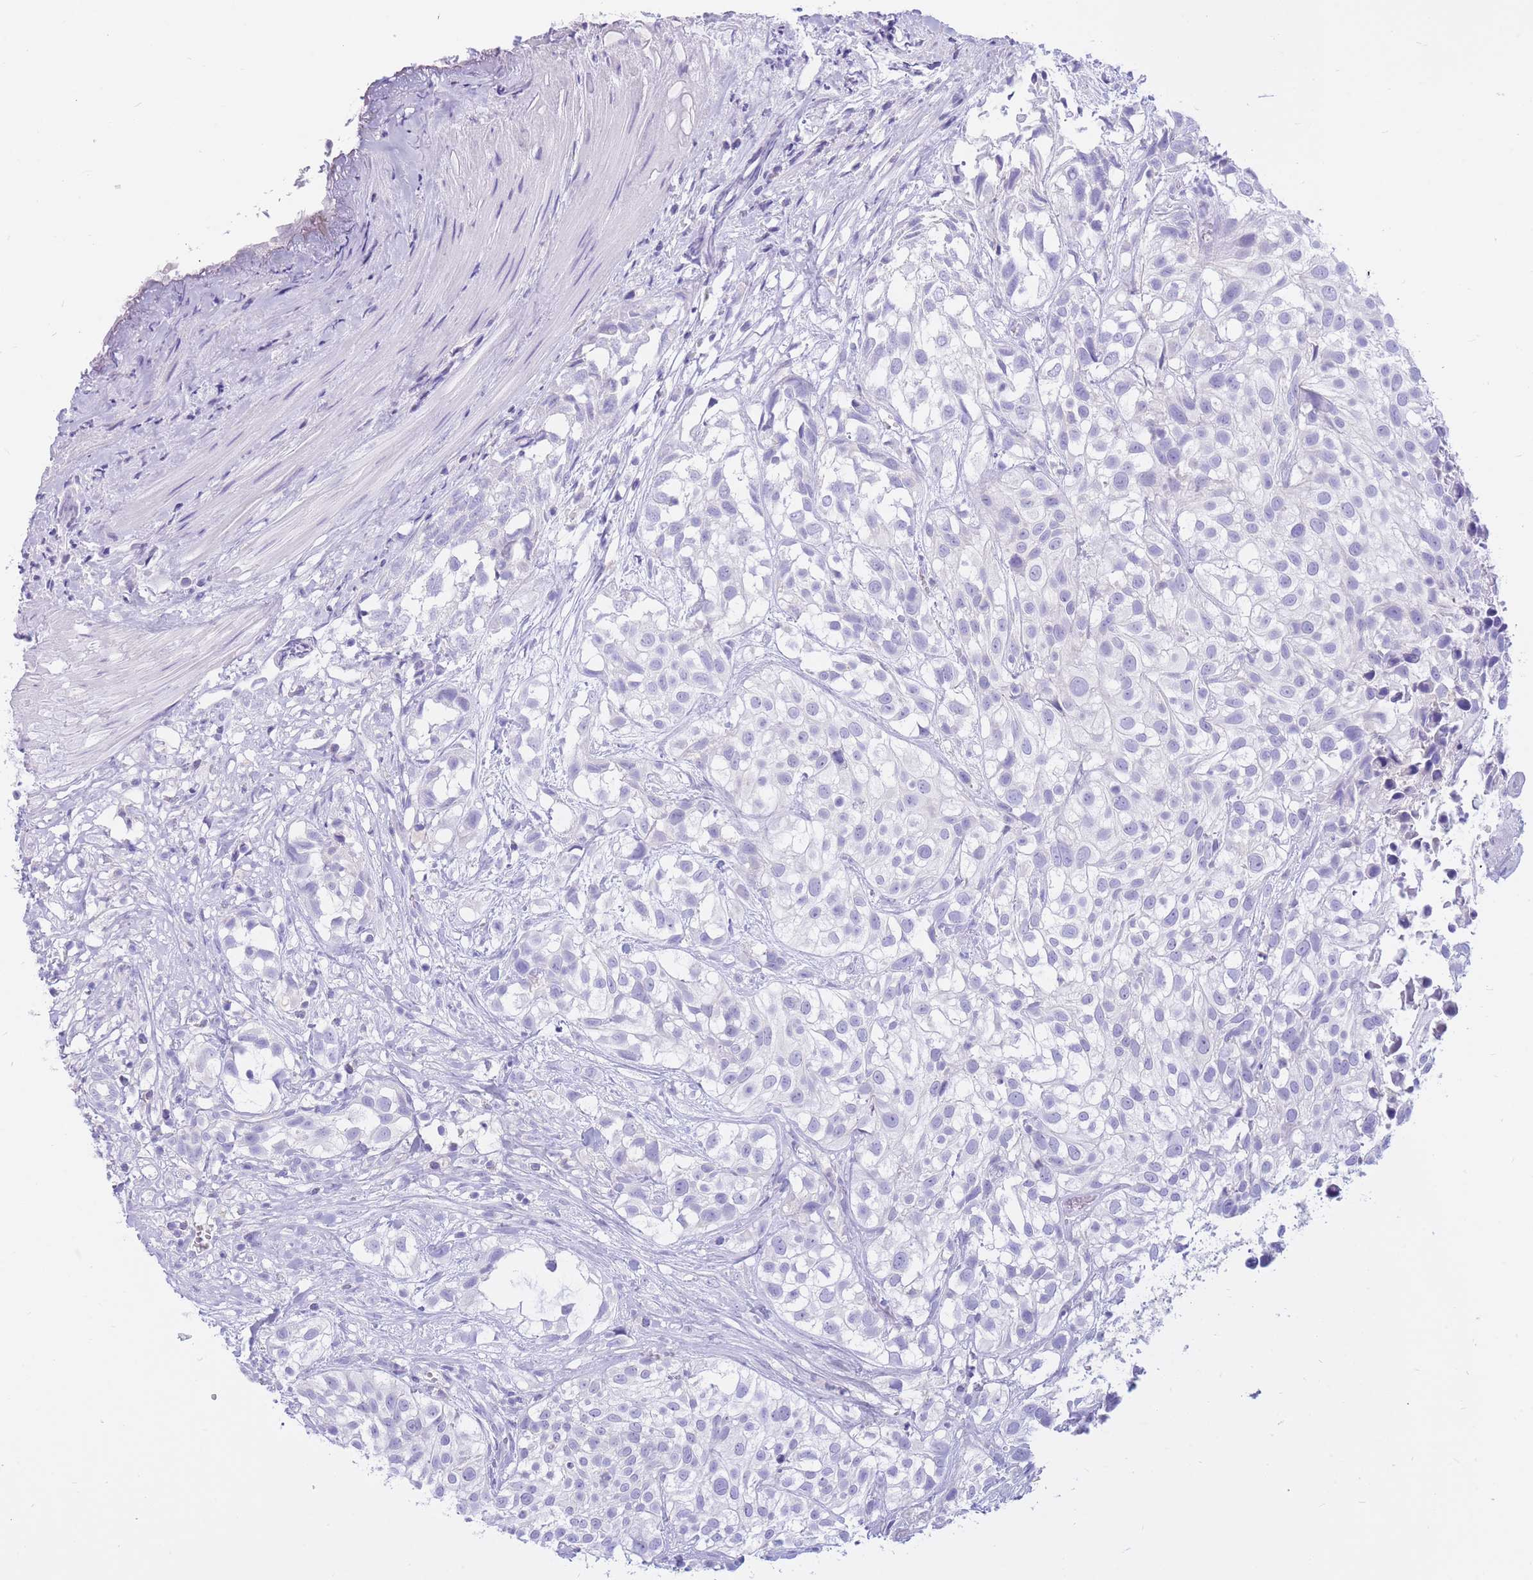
{"staining": {"intensity": "negative", "quantity": "none", "location": "none"}, "tissue": "urothelial cancer", "cell_type": "Tumor cells", "image_type": "cancer", "snomed": [{"axis": "morphology", "description": "Urothelial carcinoma, High grade"}, {"axis": "topography", "description": "Urinary bladder"}], "caption": "Urothelial carcinoma (high-grade) stained for a protein using immunohistochemistry shows no staining tumor cells.", "gene": "SULT1A1", "patient": {"sex": "male", "age": 56}}